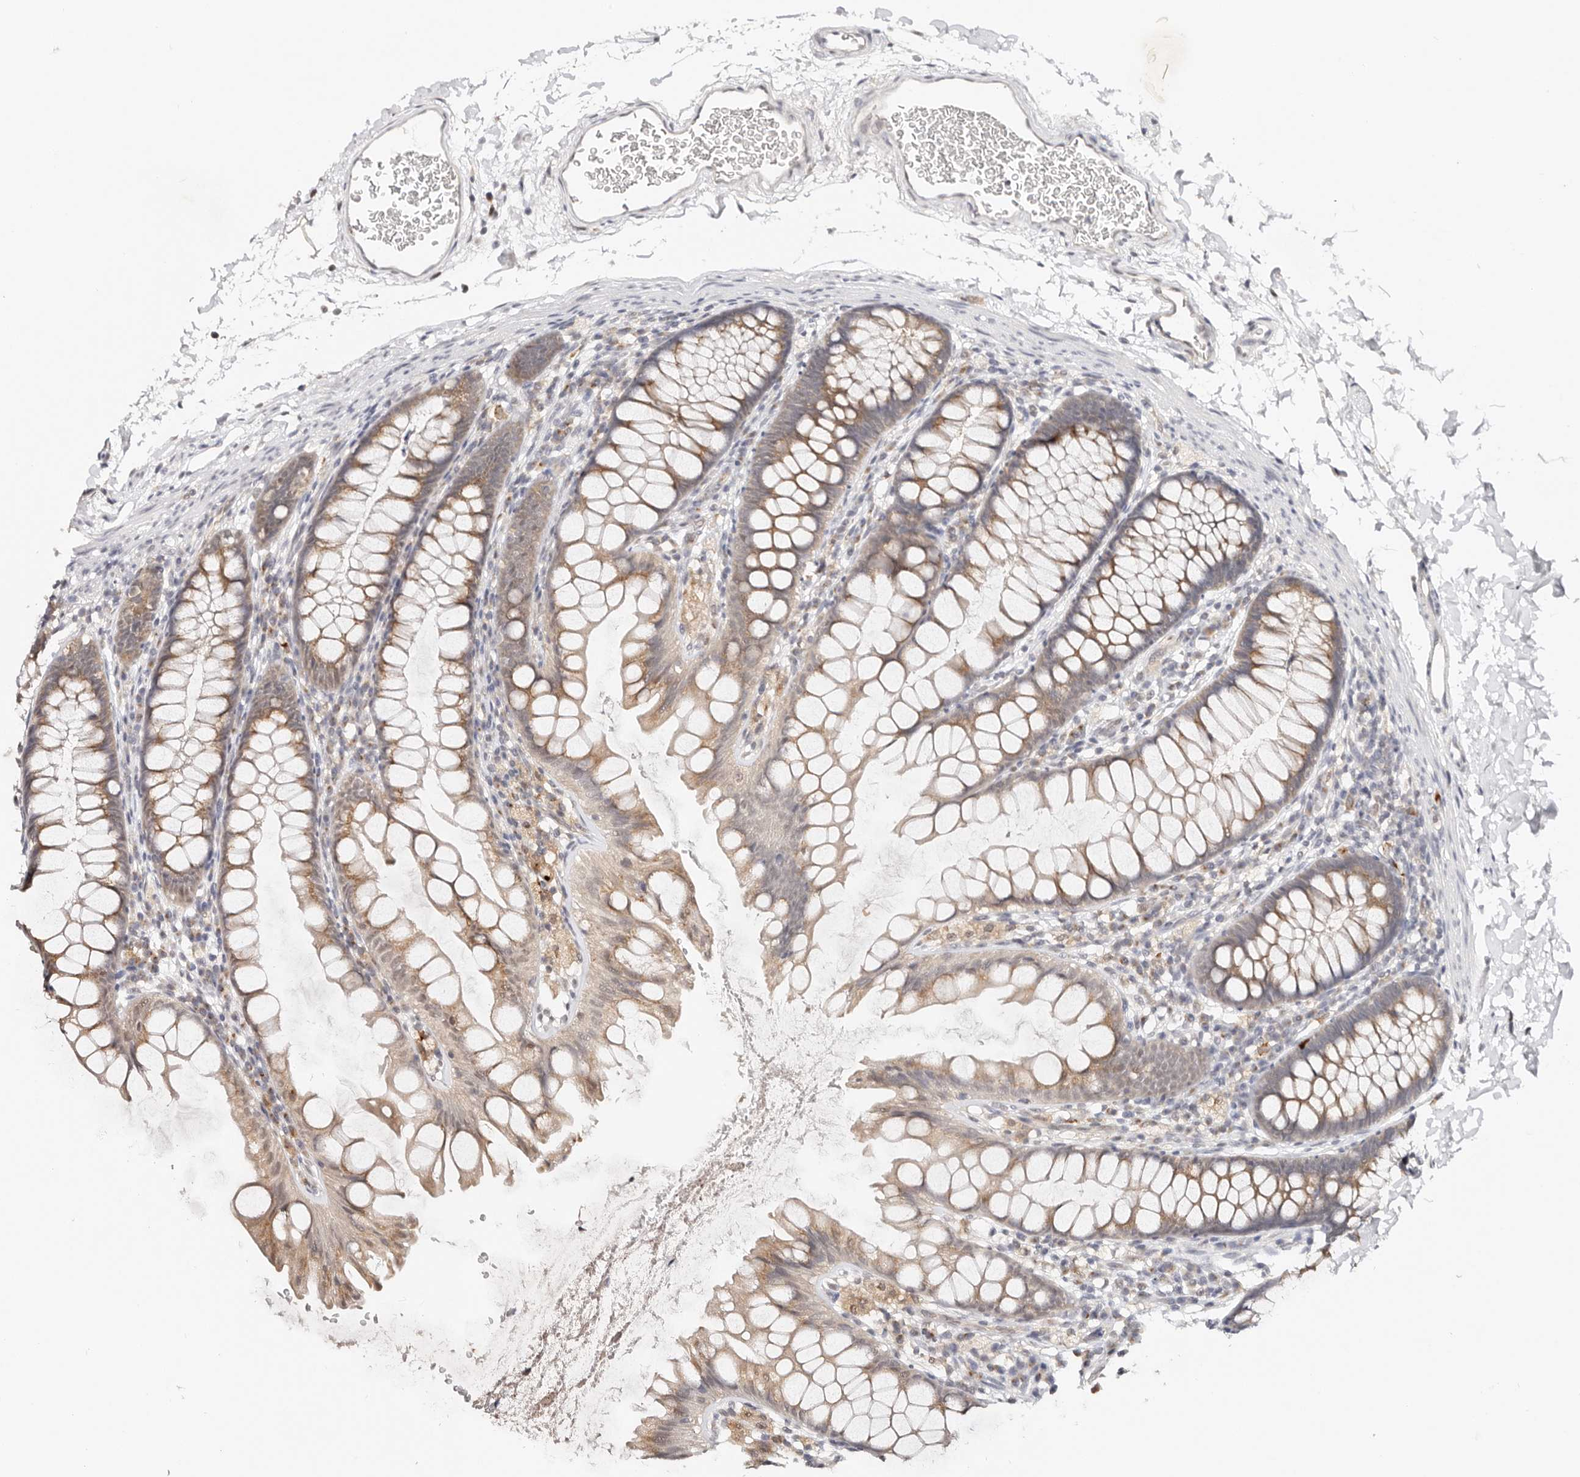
{"staining": {"intensity": "negative", "quantity": "none", "location": "none"}, "tissue": "colon", "cell_type": "Endothelial cells", "image_type": "normal", "snomed": [{"axis": "morphology", "description": "Normal tissue, NOS"}, {"axis": "topography", "description": "Colon"}], "caption": "Endothelial cells show no significant positivity in benign colon. (IHC, brightfield microscopy, high magnification).", "gene": "VIPAS39", "patient": {"sex": "female", "age": 62}}